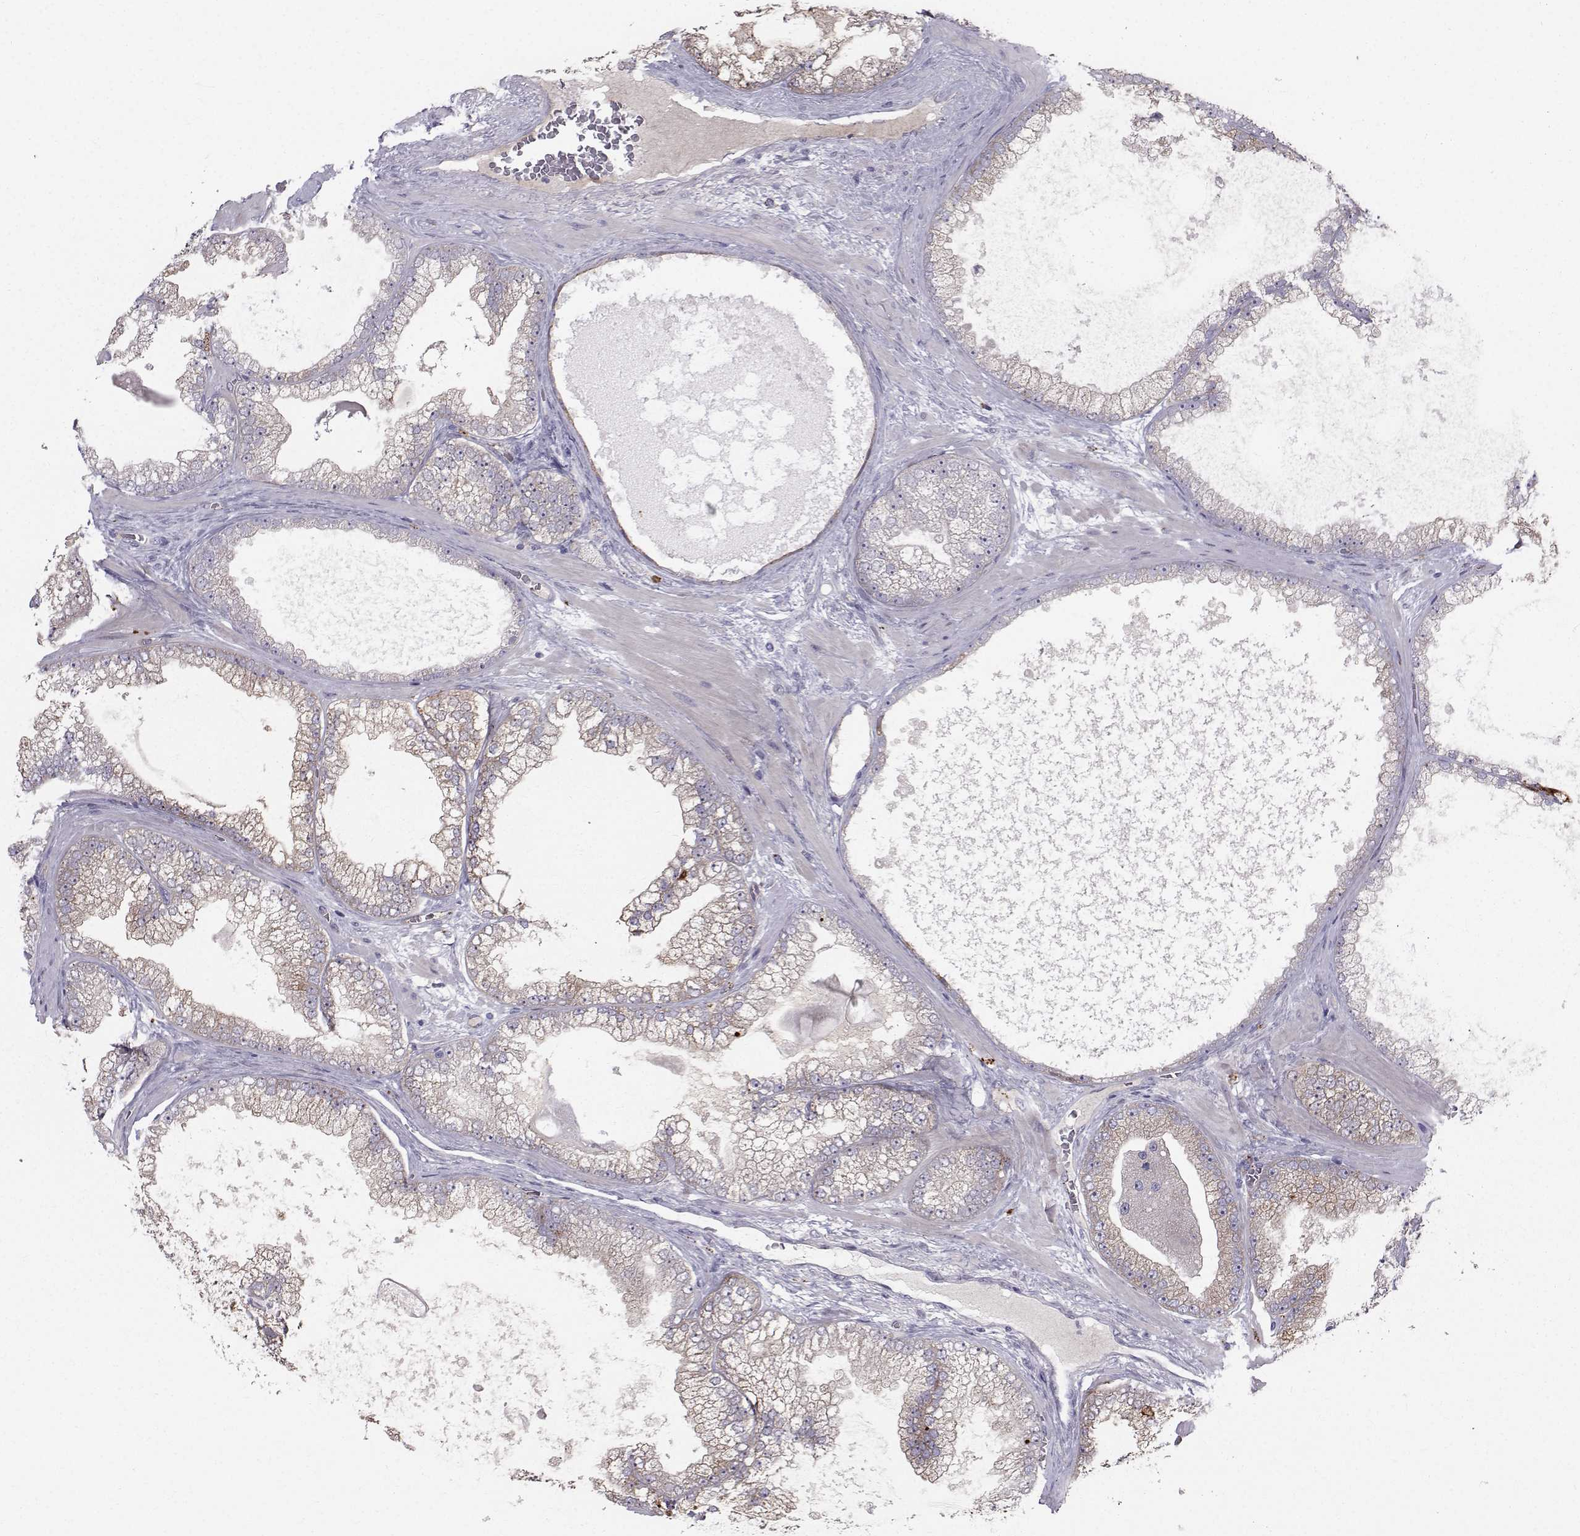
{"staining": {"intensity": "weak", "quantity": "25%-75%", "location": "cytoplasmic/membranous"}, "tissue": "prostate cancer", "cell_type": "Tumor cells", "image_type": "cancer", "snomed": [{"axis": "morphology", "description": "Adenocarcinoma, Low grade"}, {"axis": "topography", "description": "Prostate"}], "caption": "About 25%-75% of tumor cells in human low-grade adenocarcinoma (prostate) demonstrate weak cytoplasmic/membranous protein staining as visualized by brown immunohistochemical staining.", "gene": "CALCR", "patient": {"sex": "male", "age": 57}}